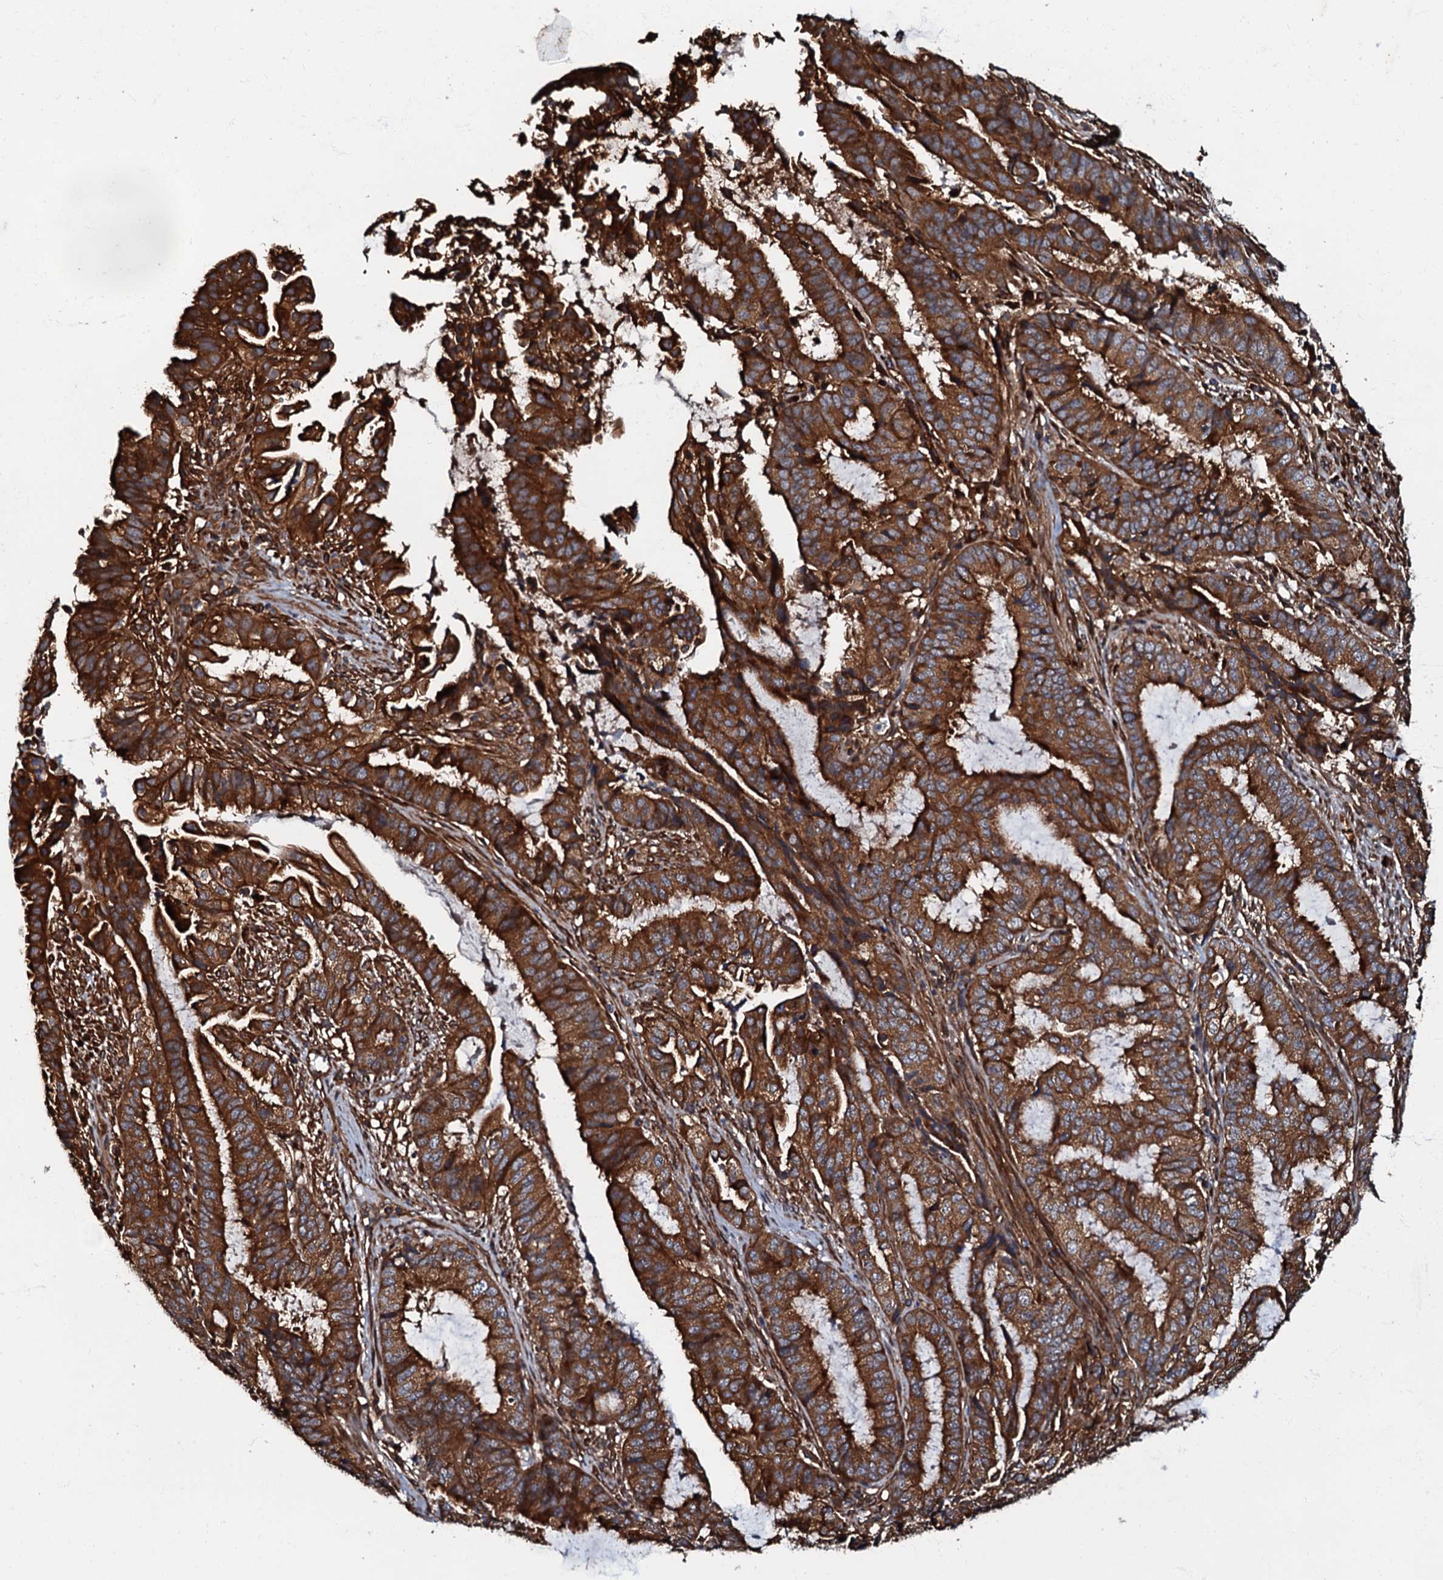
{"staining": {"intensity": "strong", "quantity": ">75%", "location": "cytoplasmic/membranous"}, "tissue": "endometrial cancer", "cell_type": "Tumor cells", "image_type": "cancer", "snomed": [{"axis": "morphology", "description": "Adenocarcinoma, NOS"}, {"axis": "topography", "description": "Endometrium"}], "caption": "This photomicrograph reveals IHC staining of human endometrial cancer (adenocarcinoma), with high strong cytoplasmic/membranous positivity in about >75% of tumor cells.", "gene": "BLOC1S6", "patient": {"sex": "female", "age": 51}}